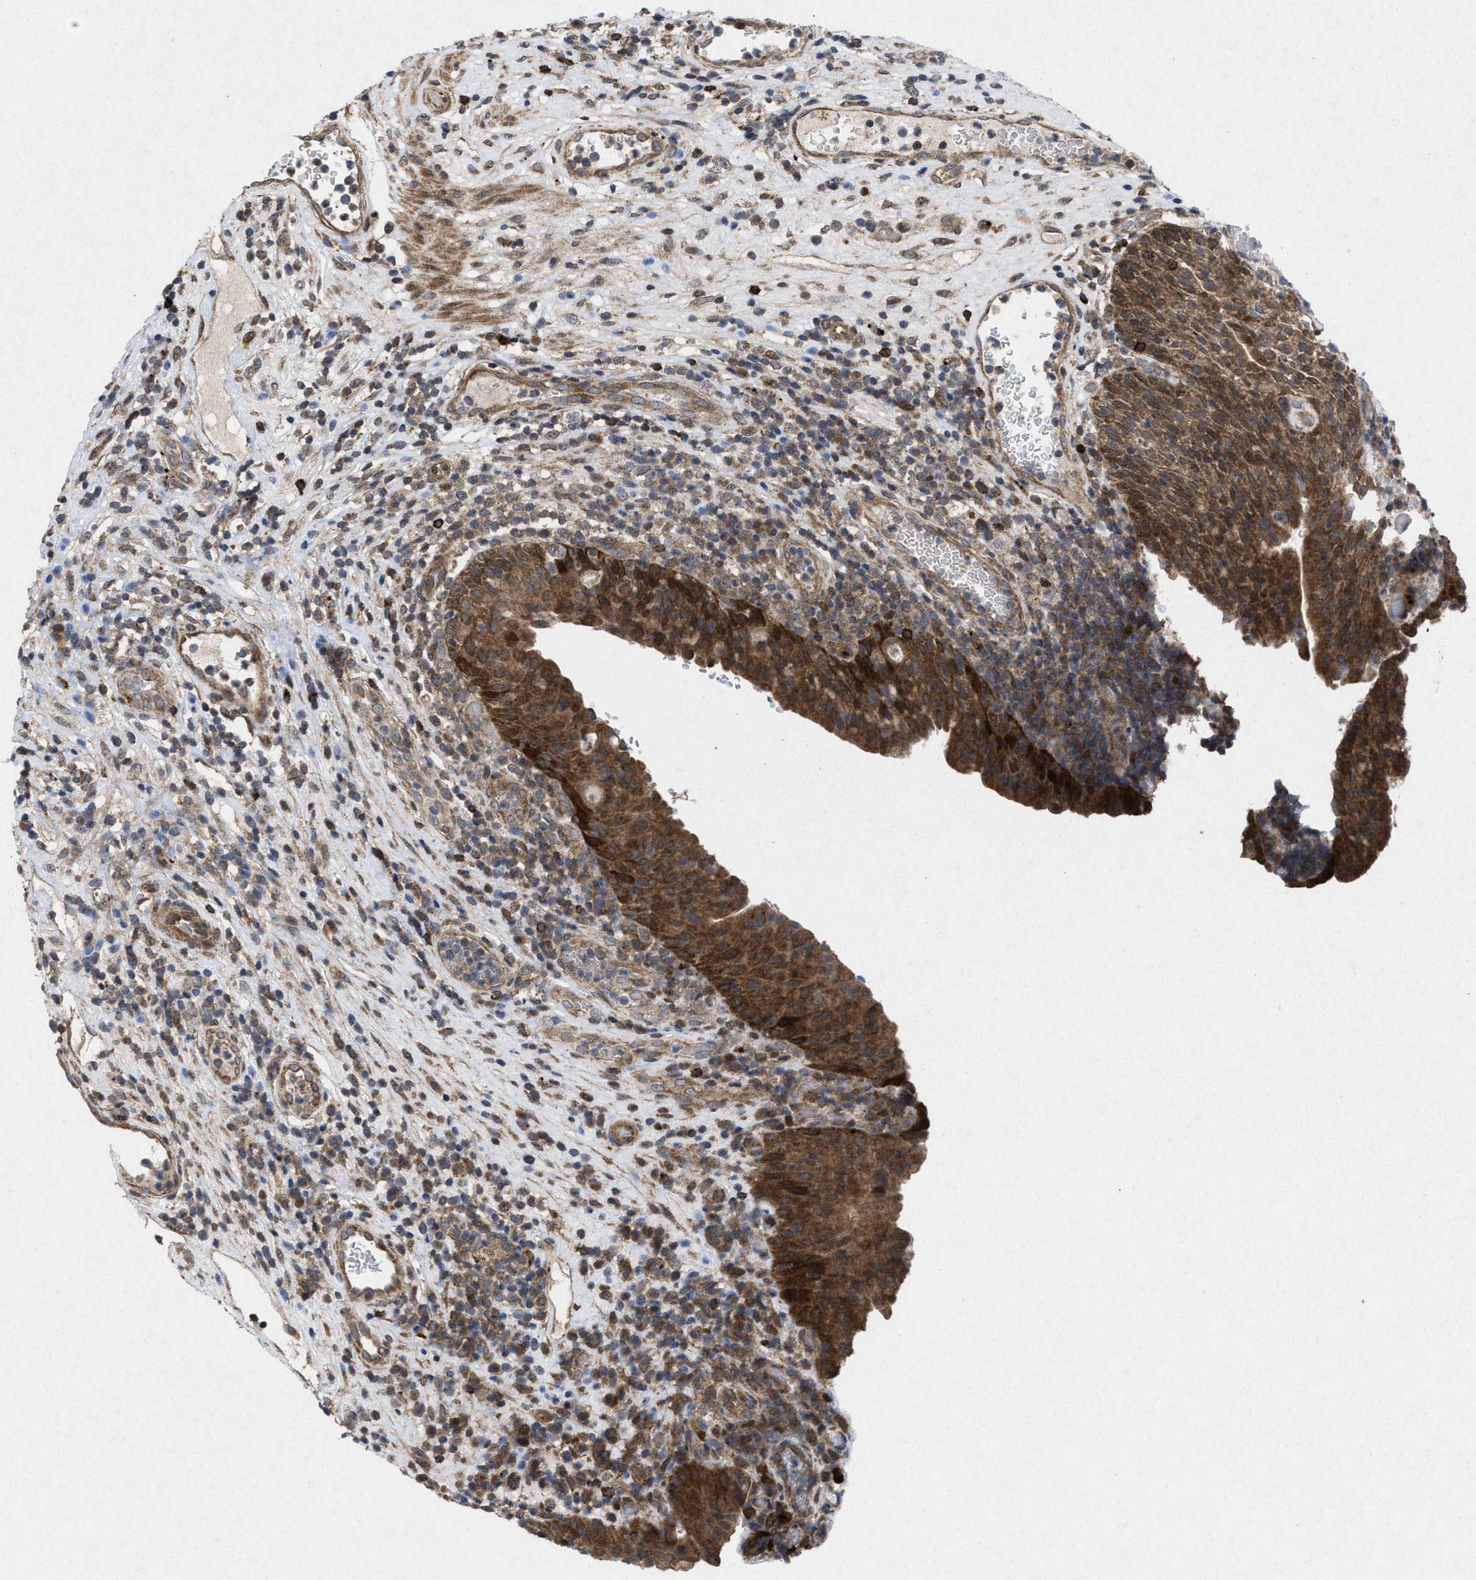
{"staining": {"intensity": "moderate", "quantity": ">75%", "location": "cytoplasmic/membranous"}, "tissue": "urothelial cancer", "cell_type": "Tumor cells", "image_type": "cancer", "snomed": [{"axis": "morphology", "description": "Urothelial carcinoma, High grade"}, {"axis": "topography", "description": "Urinary bladder"}], "caption": "This is a histology image of IHC staining of urothelial cancer, which shows moderate positivity in the cytoplasmic/membranous of tumor cells.", "gene": "MSI2", "patient": {"sex": "male", "age": 74}}